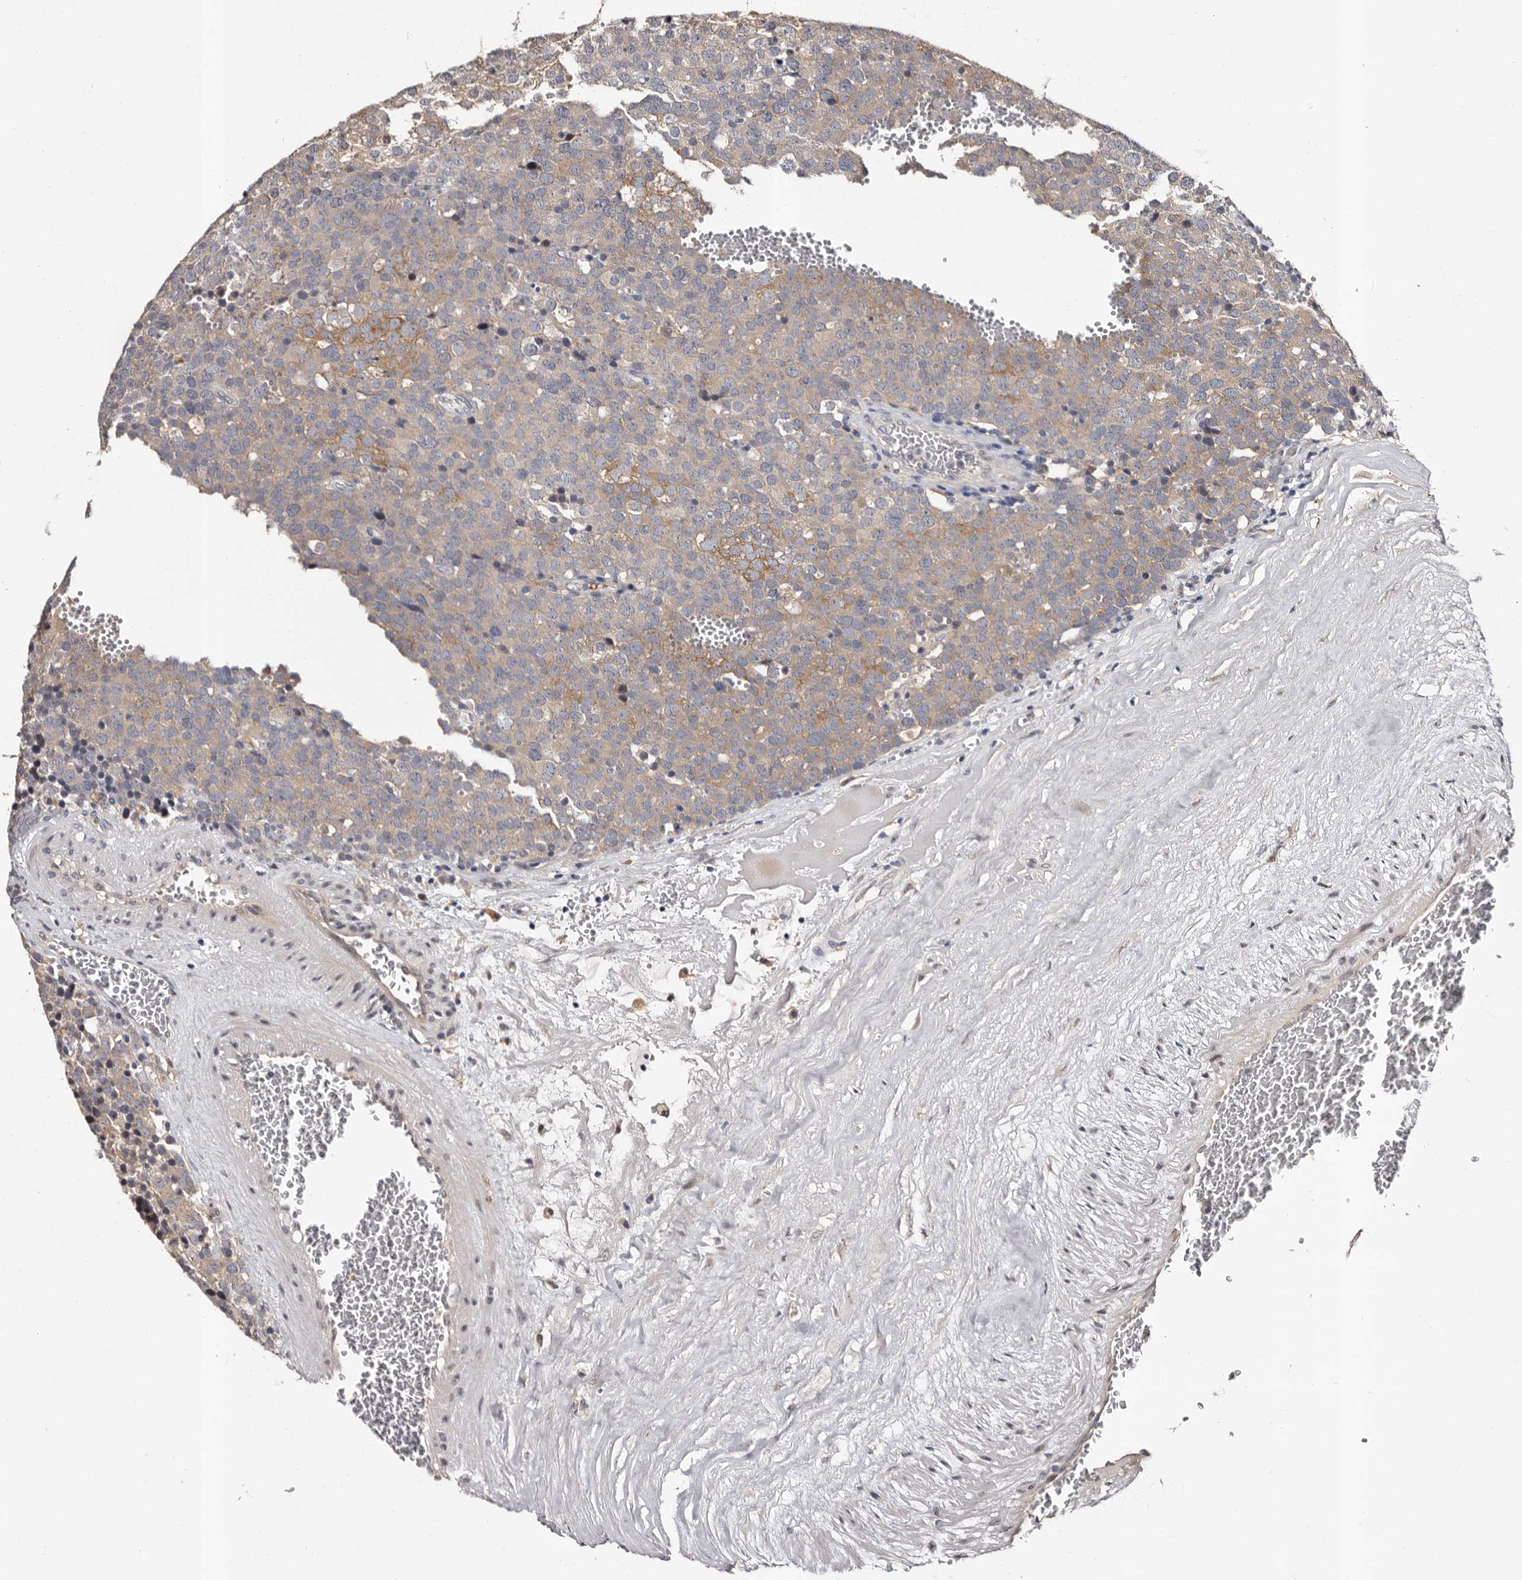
{"staining": {"intensity": "moderate", "quantity": "25%-75%", "location": "cytoplasmic/membranous"}, "tissue": "testis cancer", "cell_type": "Tumor cells", "image_type": "cancer", "snomed": [{"axis": "morphology", "description": "Seminoma, NOS"}, {"axis": "topography", "description": "Testis"}], "caption": "Immunohistochemistry photomicrograph of human testis cancer (seminoma) stained for a protein (brown), which displays medium levels of moderate cytoplasmic/membranous expression in about 25%-75% of tumor cells.", "gene": "FAM91A1", "patient": {"sex": "male", "age": 71}}